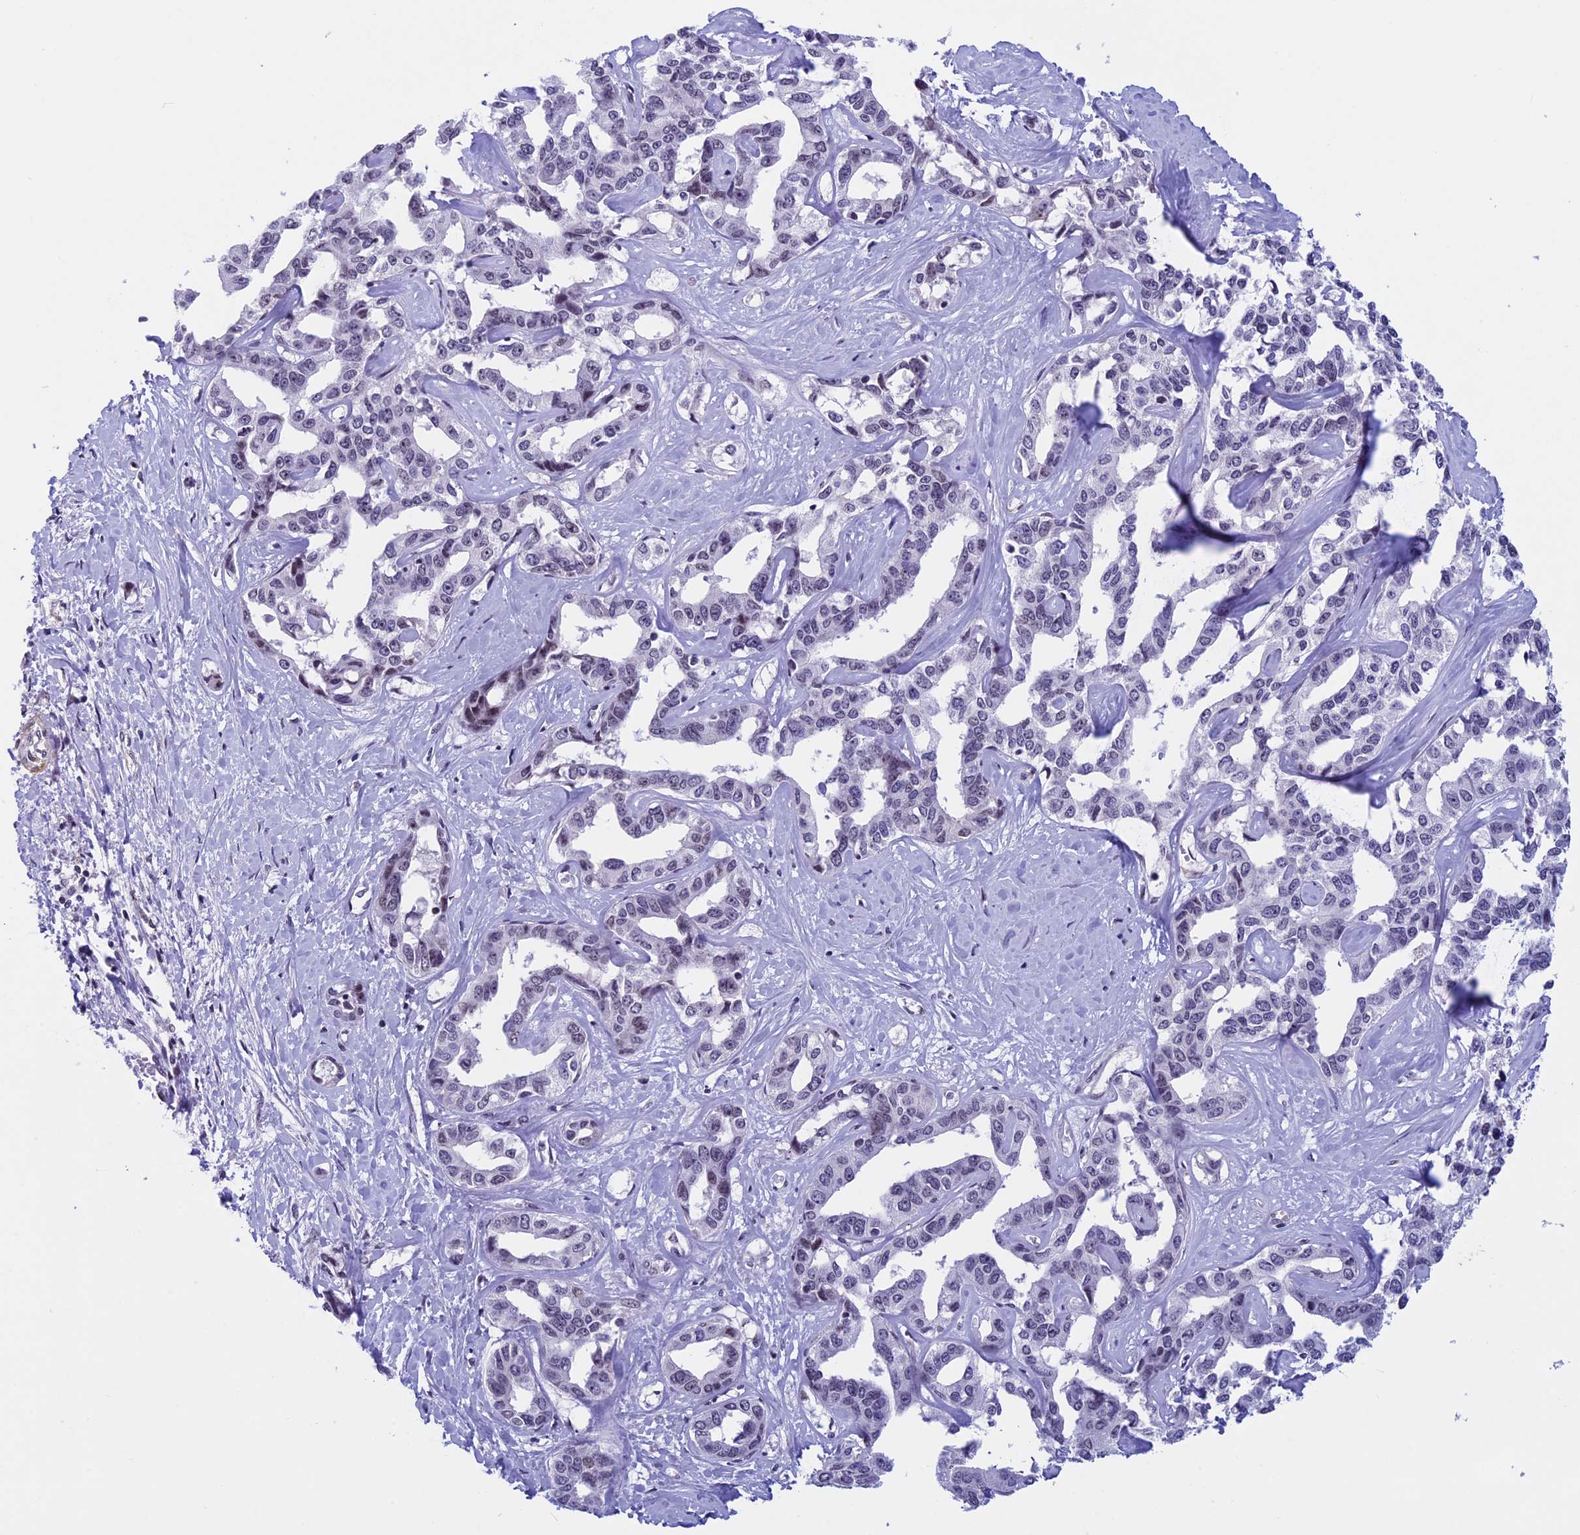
{"staining": {"intensity": "weak", "quantity": "<25%", "location": "nuclear"}, "tissue": "liver cancer", "cell_type": "Tumor cells", "image_type": "cancer", "snomed": [{"axis": "morphology", "description": "Cholangiocarcinoma"}, {"axis": "topography", "description": "Liver"}], "caption": "This is a micrograph of immunohistochemistry (IHC) staining of liver cholangiocarcinoma, which shows no staining in tumor cells. Nuclei are stained in blue.", "gene": "NIPBL", "patient": {"sex": "male", "age": 59}}